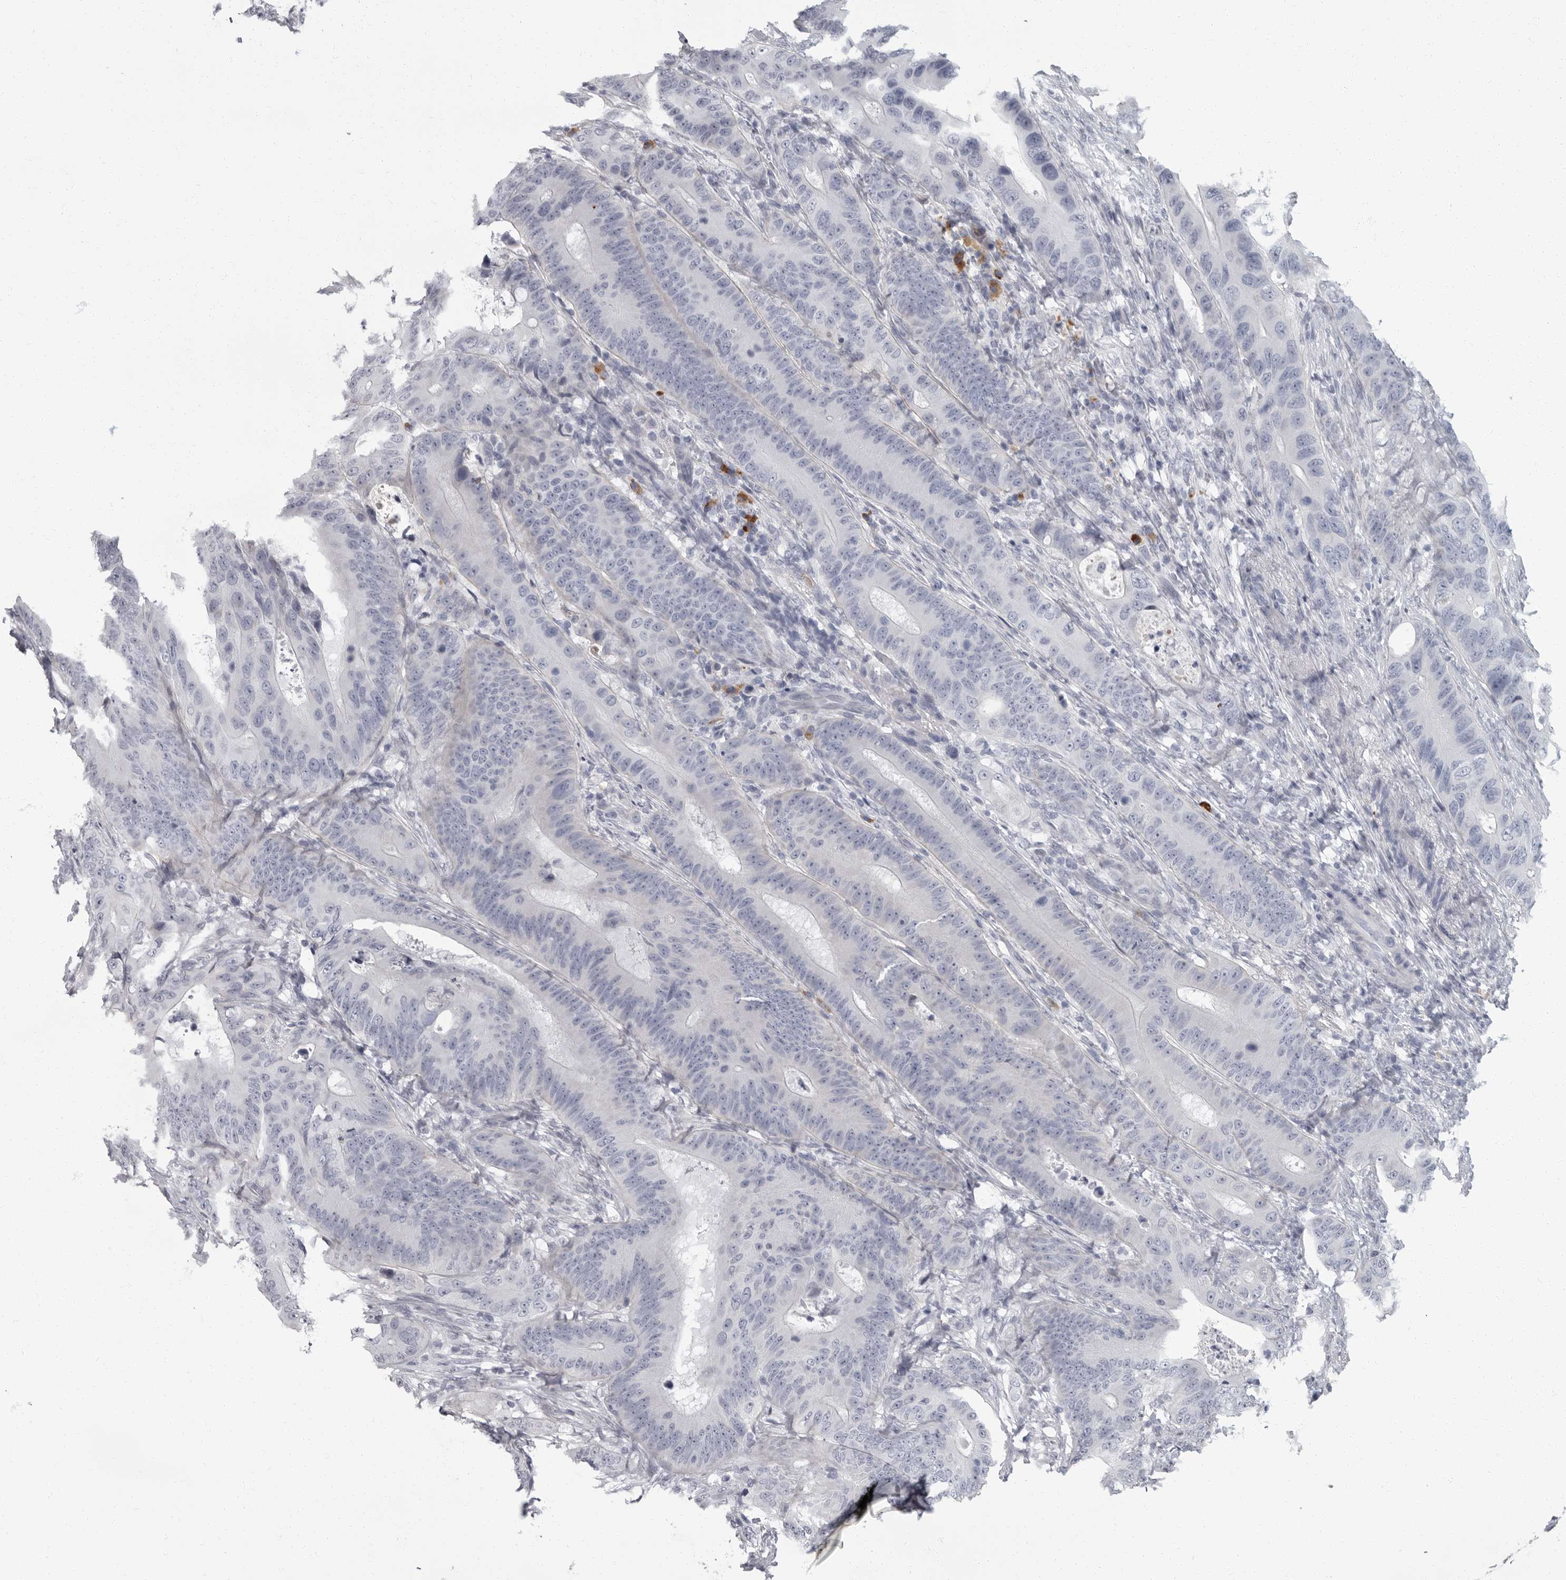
{"staining": {"intensity": "negative", "quantity": "none", "location": "none"}, "tissue": "colorectal cancer", "cell_type": "Tumor cells", "image_type": "cancer", "snomed": [{"axis": "morphology", "description": "Adenocarcinoma, NOS"}, {"axis": "topography", "description": "Colon"}], "caption": "IHC histopathology image of human colorectal adenocarcinoma stained for a protein (brown), which demonstrates no positivity in tumor cells.", "gene": "SLC25A39", "patient": {"sex": "male", "age": 83}}